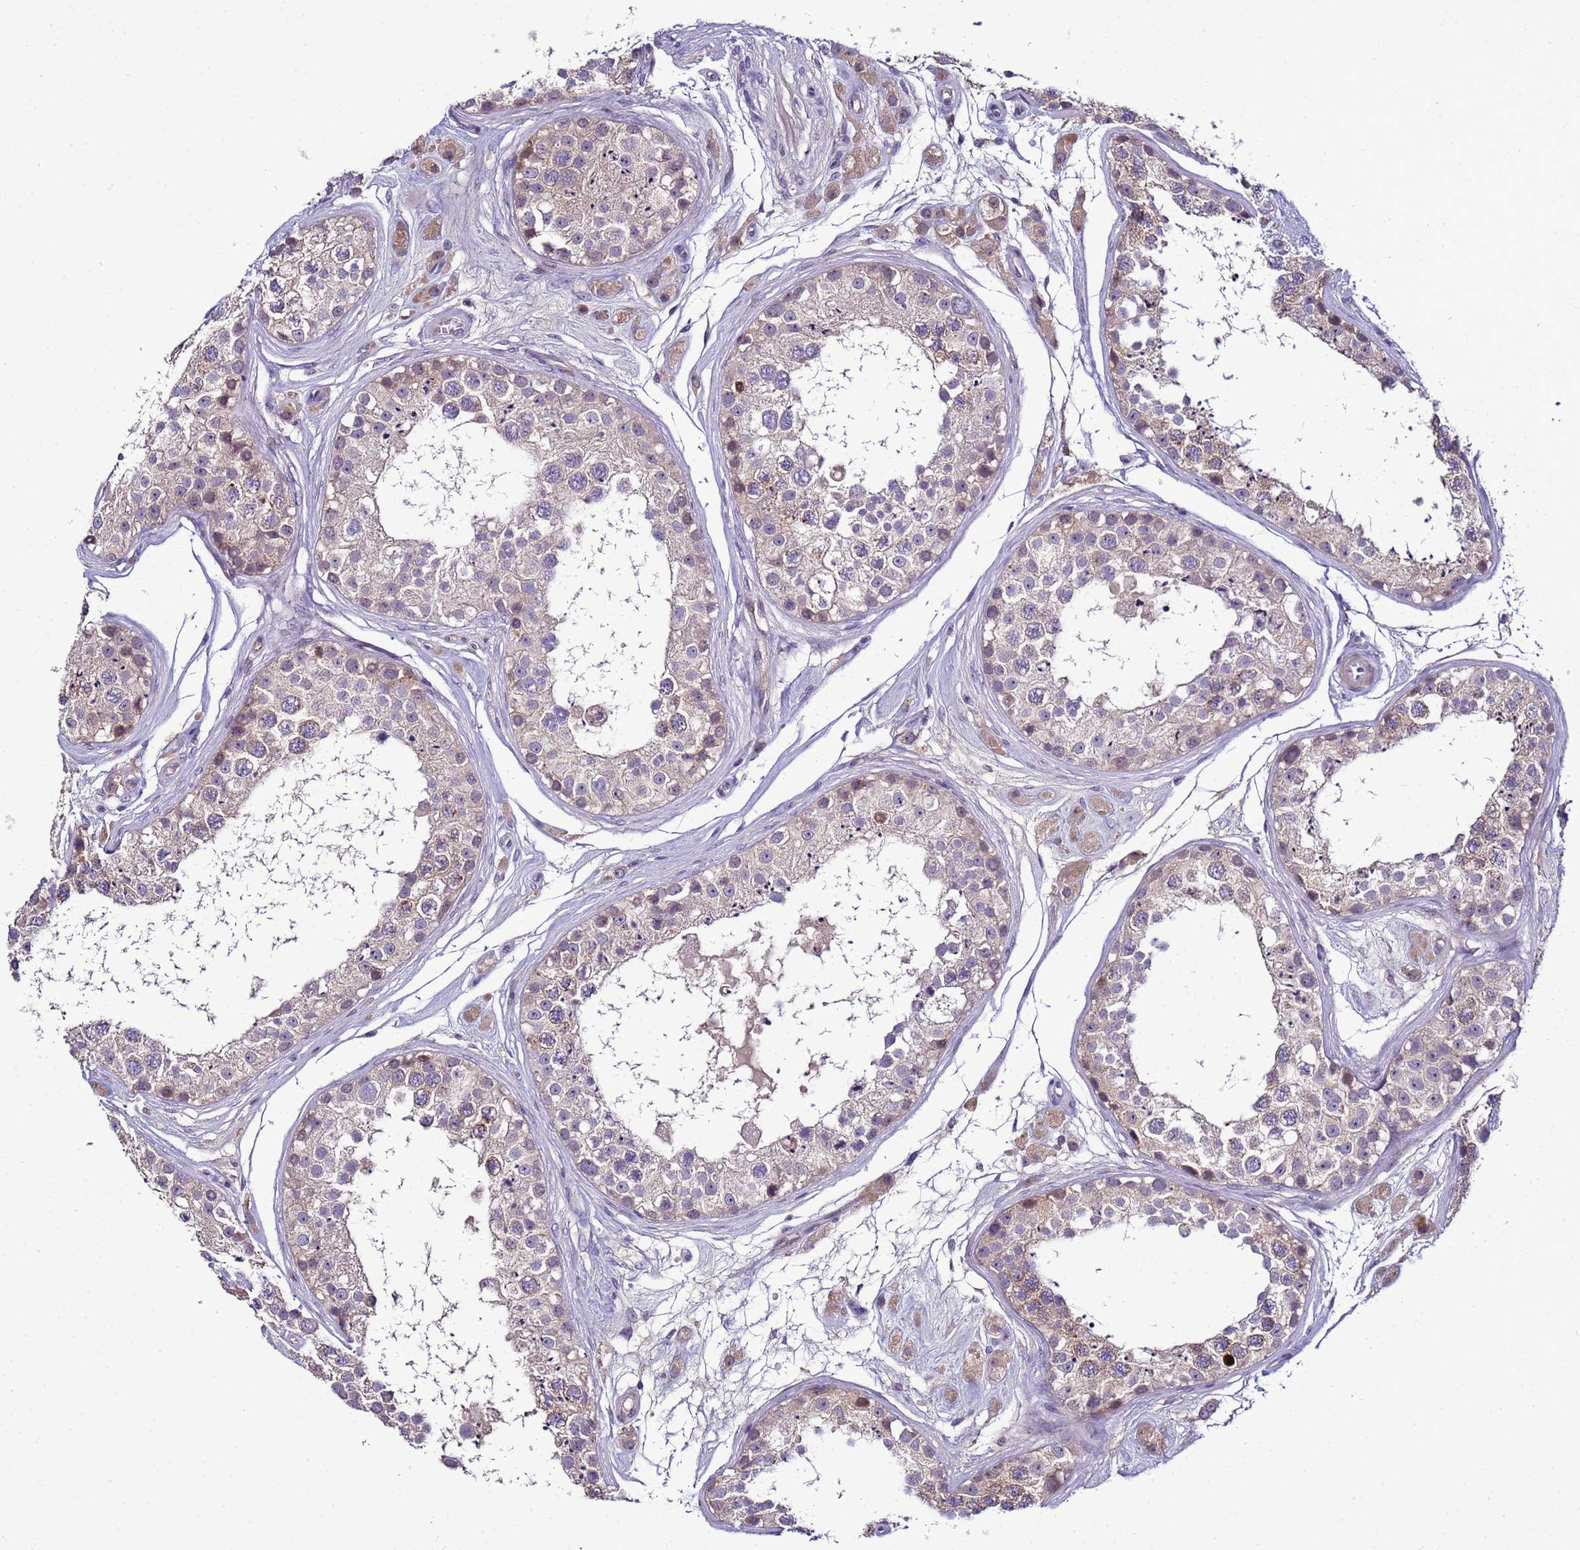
{"staining": {"intensity": "moderate", "quantity": "<25%", "location": "cytoplasmic/membranous,nuclear"}, "tissue": "testis", "cell_type": "Cells in seminiferous ducts", "image_type": "normal", "snomed": [{"axis": "morphology", "description": "Normal tissue, NOS"}, {"axis": "topography", "description": "Testis"}], "caption": "A low amount of moderate cytoplasmic/membranous,nuclear expression is seen in about <25% of cells in seminiferous ducts in unremarkable testis.", "gene": "NOL8", "patient": {"sex": "male", "age": 25}}